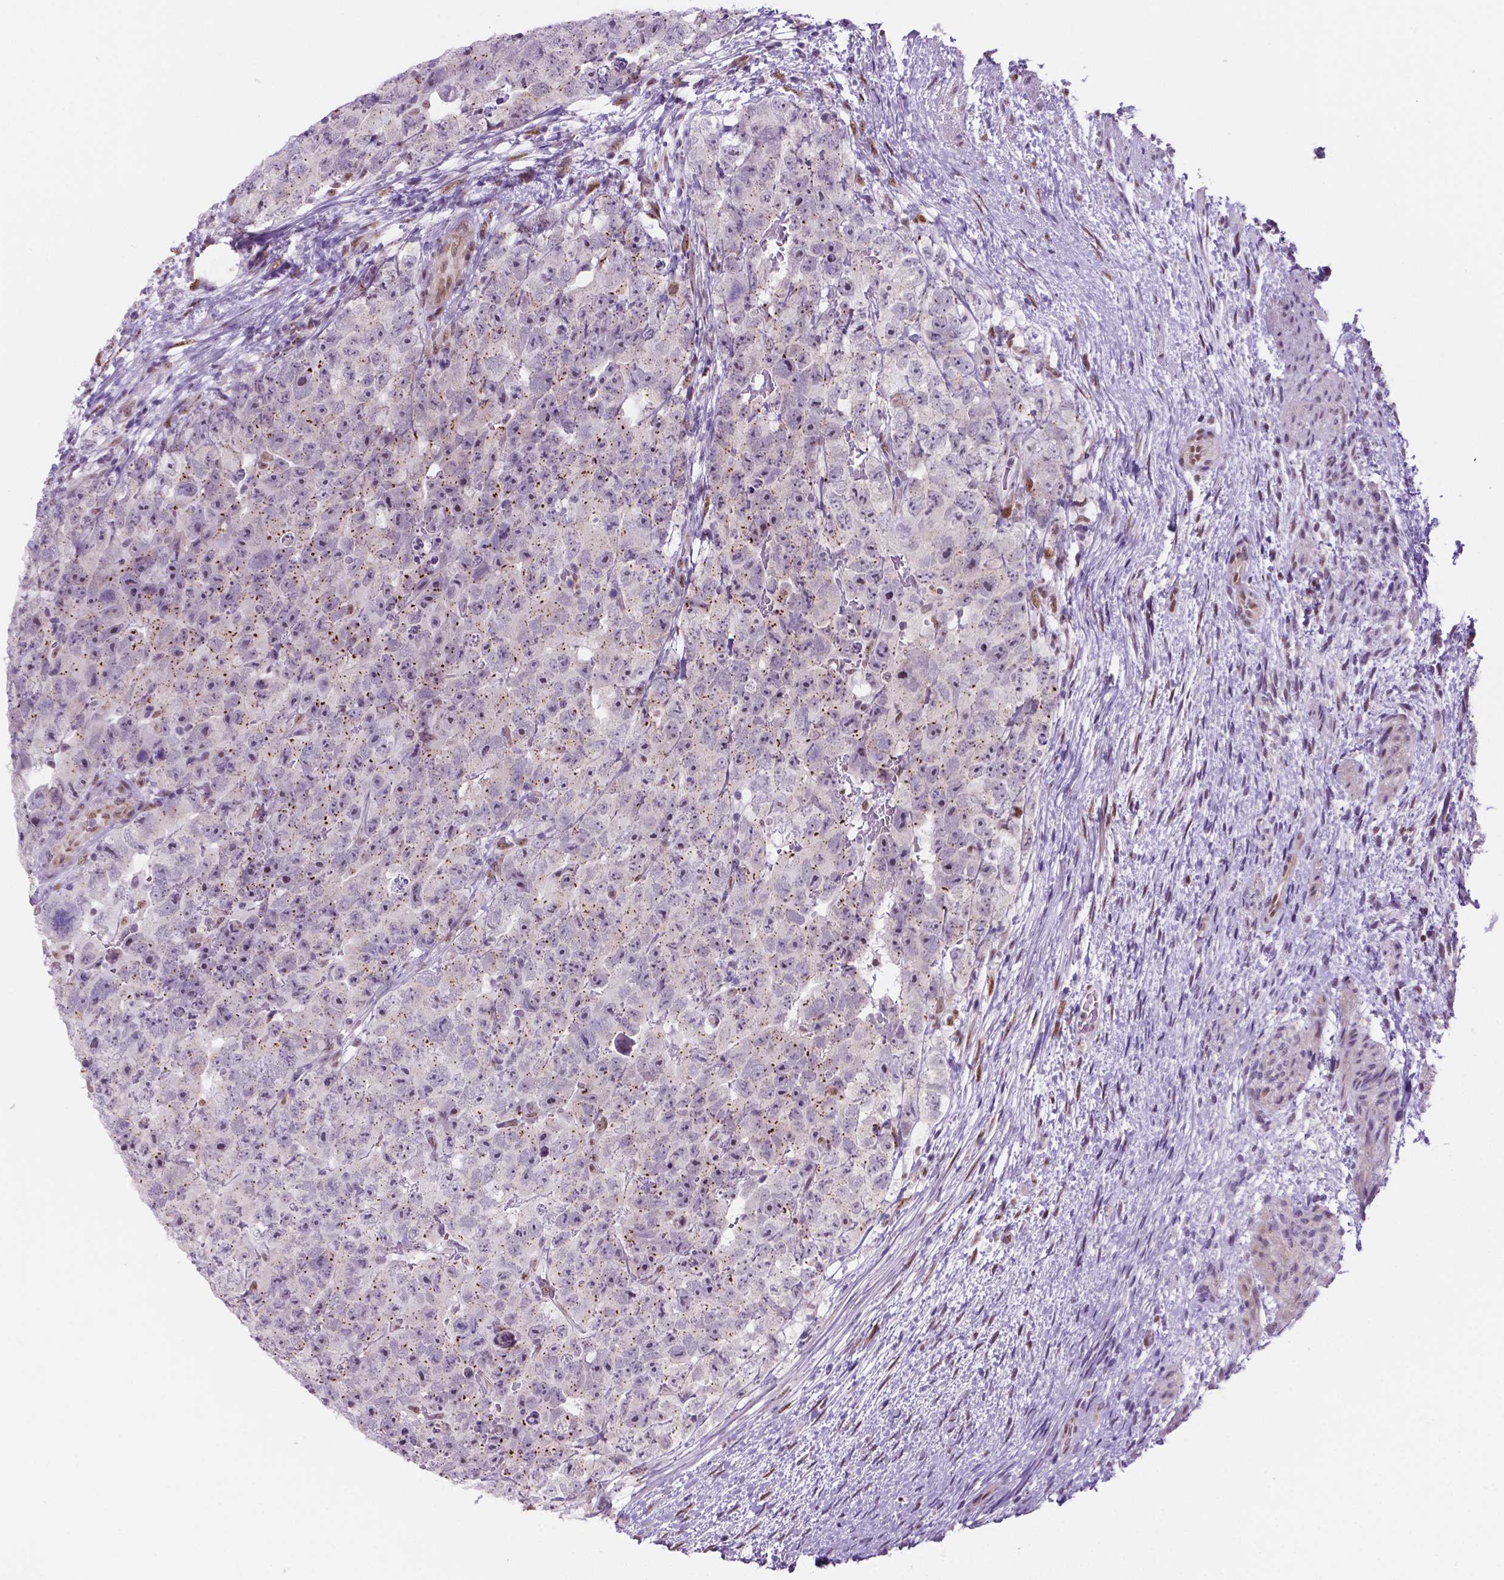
{"staining": {"intensity": "negative", "quantity": "none", "location": "none"}, "tissue": "testis cancer", "cell_type": "Tumor cells", "image_type": "cancer", "snomed": [{"axis": "morphology", "description": "Carcinoma, Embryonal, NOS"}, {"axis": "topography", "description": "Testis"}], "caption": "Tumor cells are negative for protein expression in human embryonal carcinoma (testis).", "gene": "C18orf21", "patient": {"sex": "male", "age": 24}}